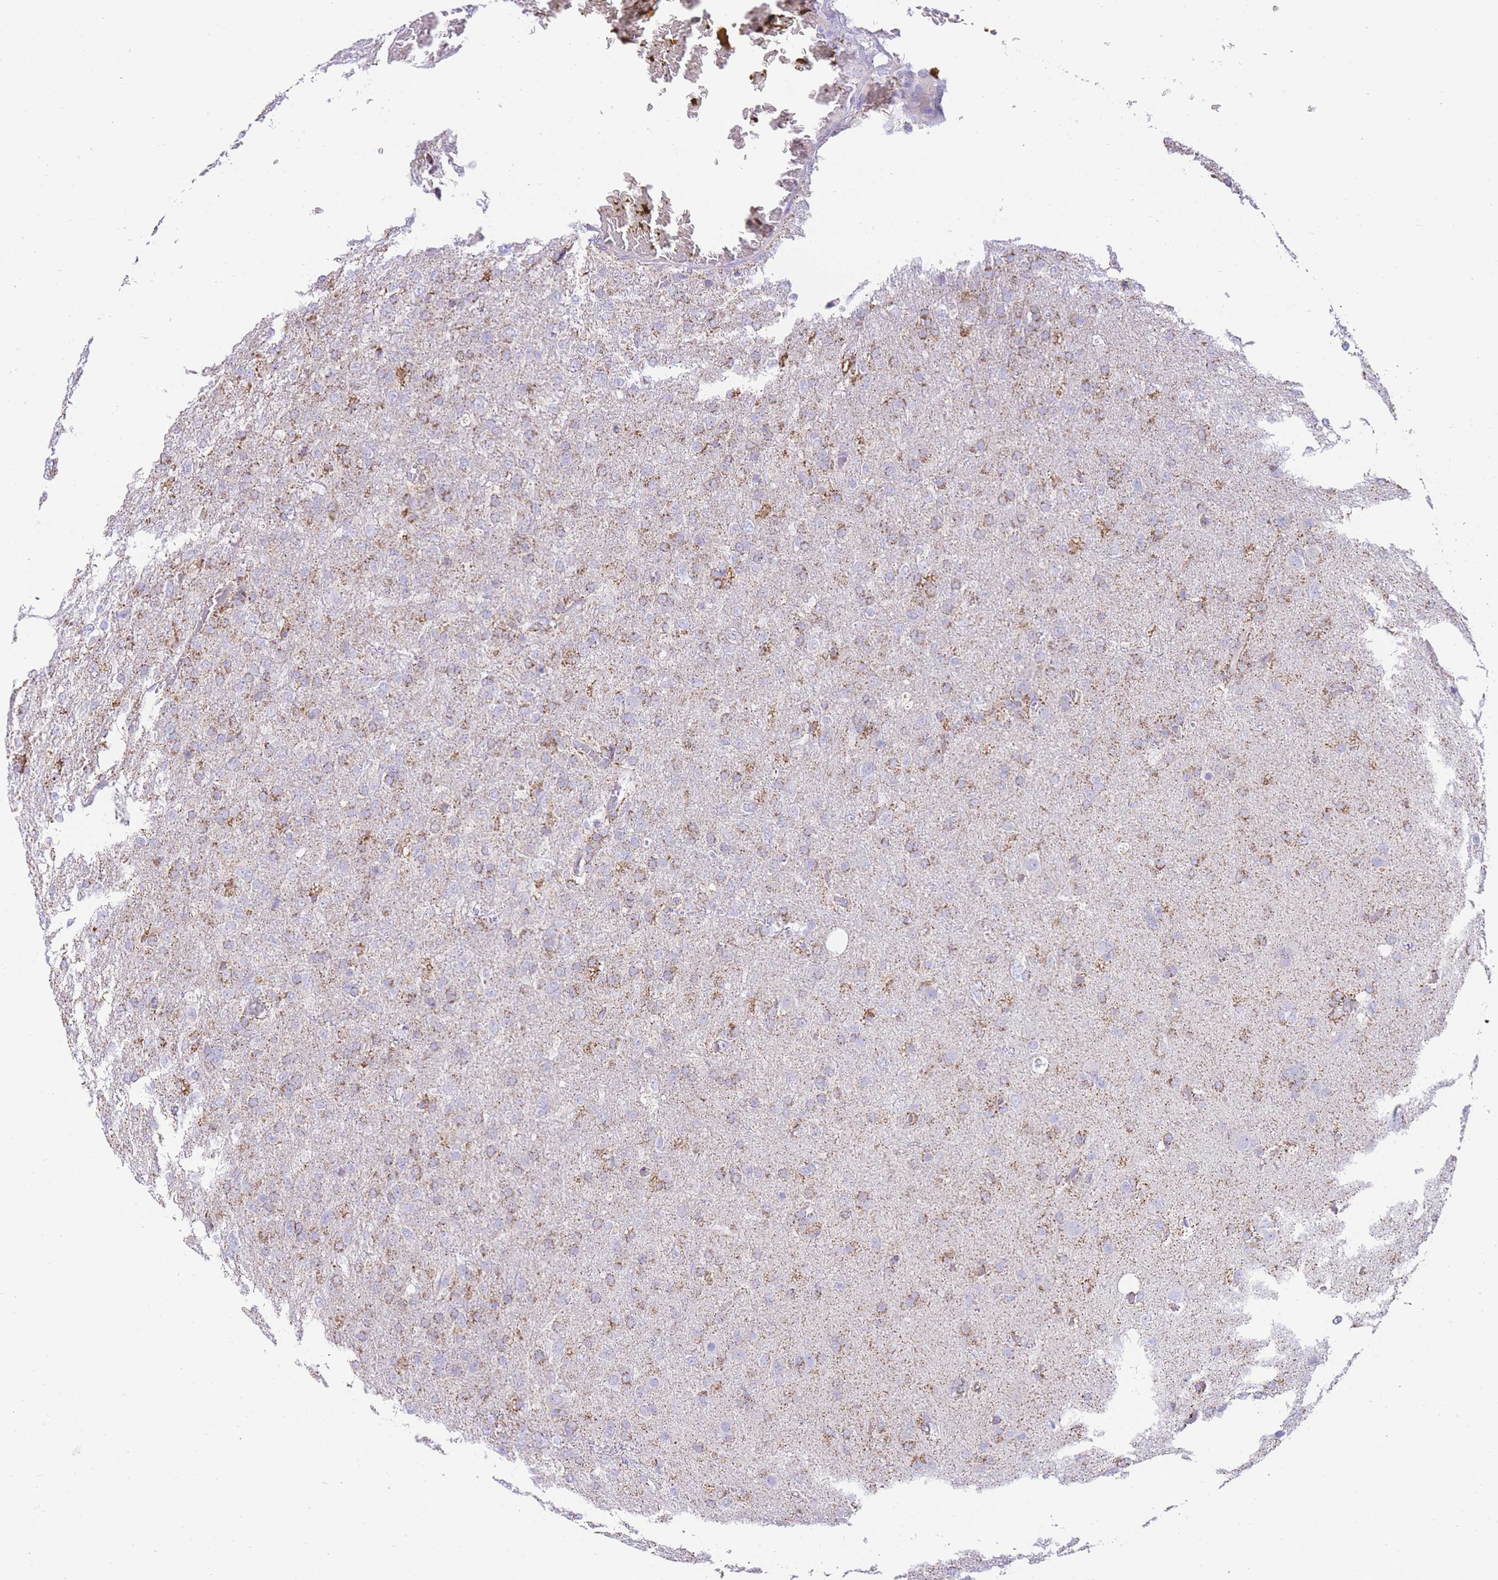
{"staining": {"intensity": "moderate", "quantity": ">75%", "location": "cytoplasmic/membranous"}, "tissue": "glioma", "cell_type": "Tumor cells", "image_type": "cancer", "snomed": [{"axis": "morphology", "description": "Glioma, malignant, High grade"}, {"axis": "topography", "description": "Brain"}], "caption": "IHC staining of glioma, which displays medium levels of moderate cytoplasmic/membranous staining in approximately >75% of tumor cells indicating moderate cytoplasmic/membranous protein positivity. The staining was performed using DAB (brown) for protein detection and nuclei were counterstained in hematoxylin (blue).", "gene": "ACSM4", "patient": {"sex": "female", "age": 74}}